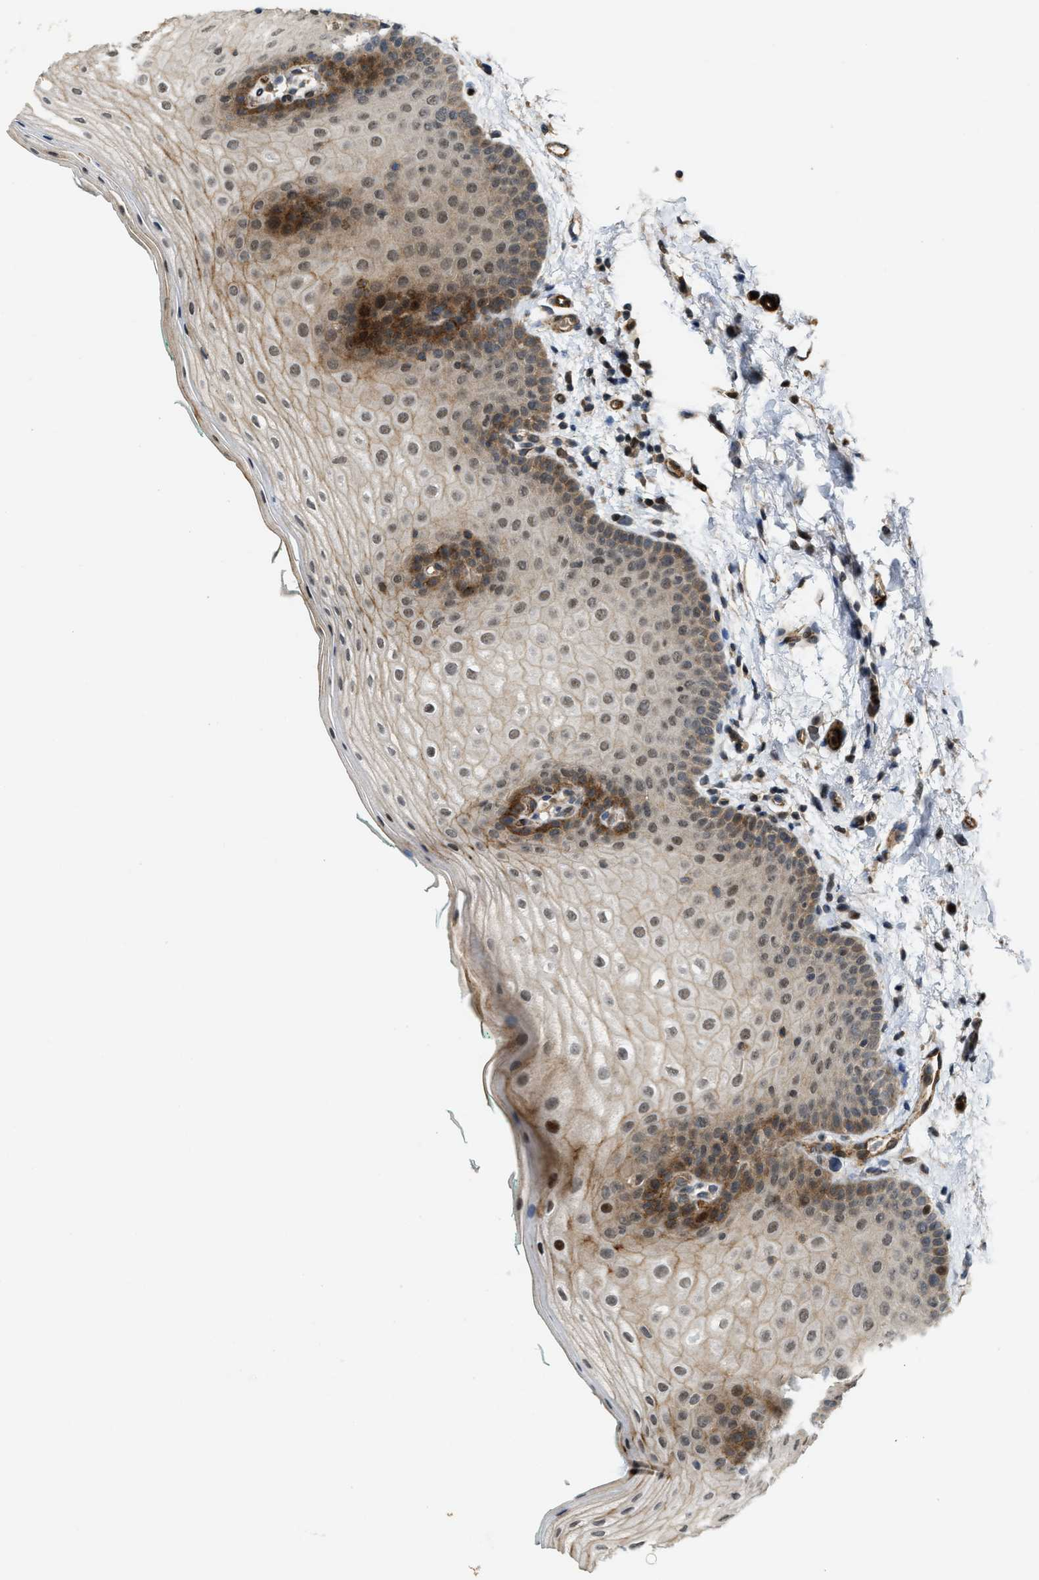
{"staining": {"intensity": "moderate", "quantity": "<25%", "location": "cytoplasmic/membranous,nuclear"}, "tissue": "oral mucosa", "cell_type": "Squamous epithelial cells", "image_type": "normal", "snomed": [{"axis": "morphology", "description": "Normal tissue, NOS"}, {"axis": "topography", "description": "Skin"}, {"axis": "topography", "description": "Oral tissue"}], "caption": "Immunohistochemistry photomicrograph of unremarkable human oral mucosa stained for a protein (brown), which reveals low levels of moderate cytoplasmic/membranous,nuclear positivity in approximately <25% of squamous epithelial cells.", "gene": "DPF2", "patient": {"sex": "male", "age": 84}}